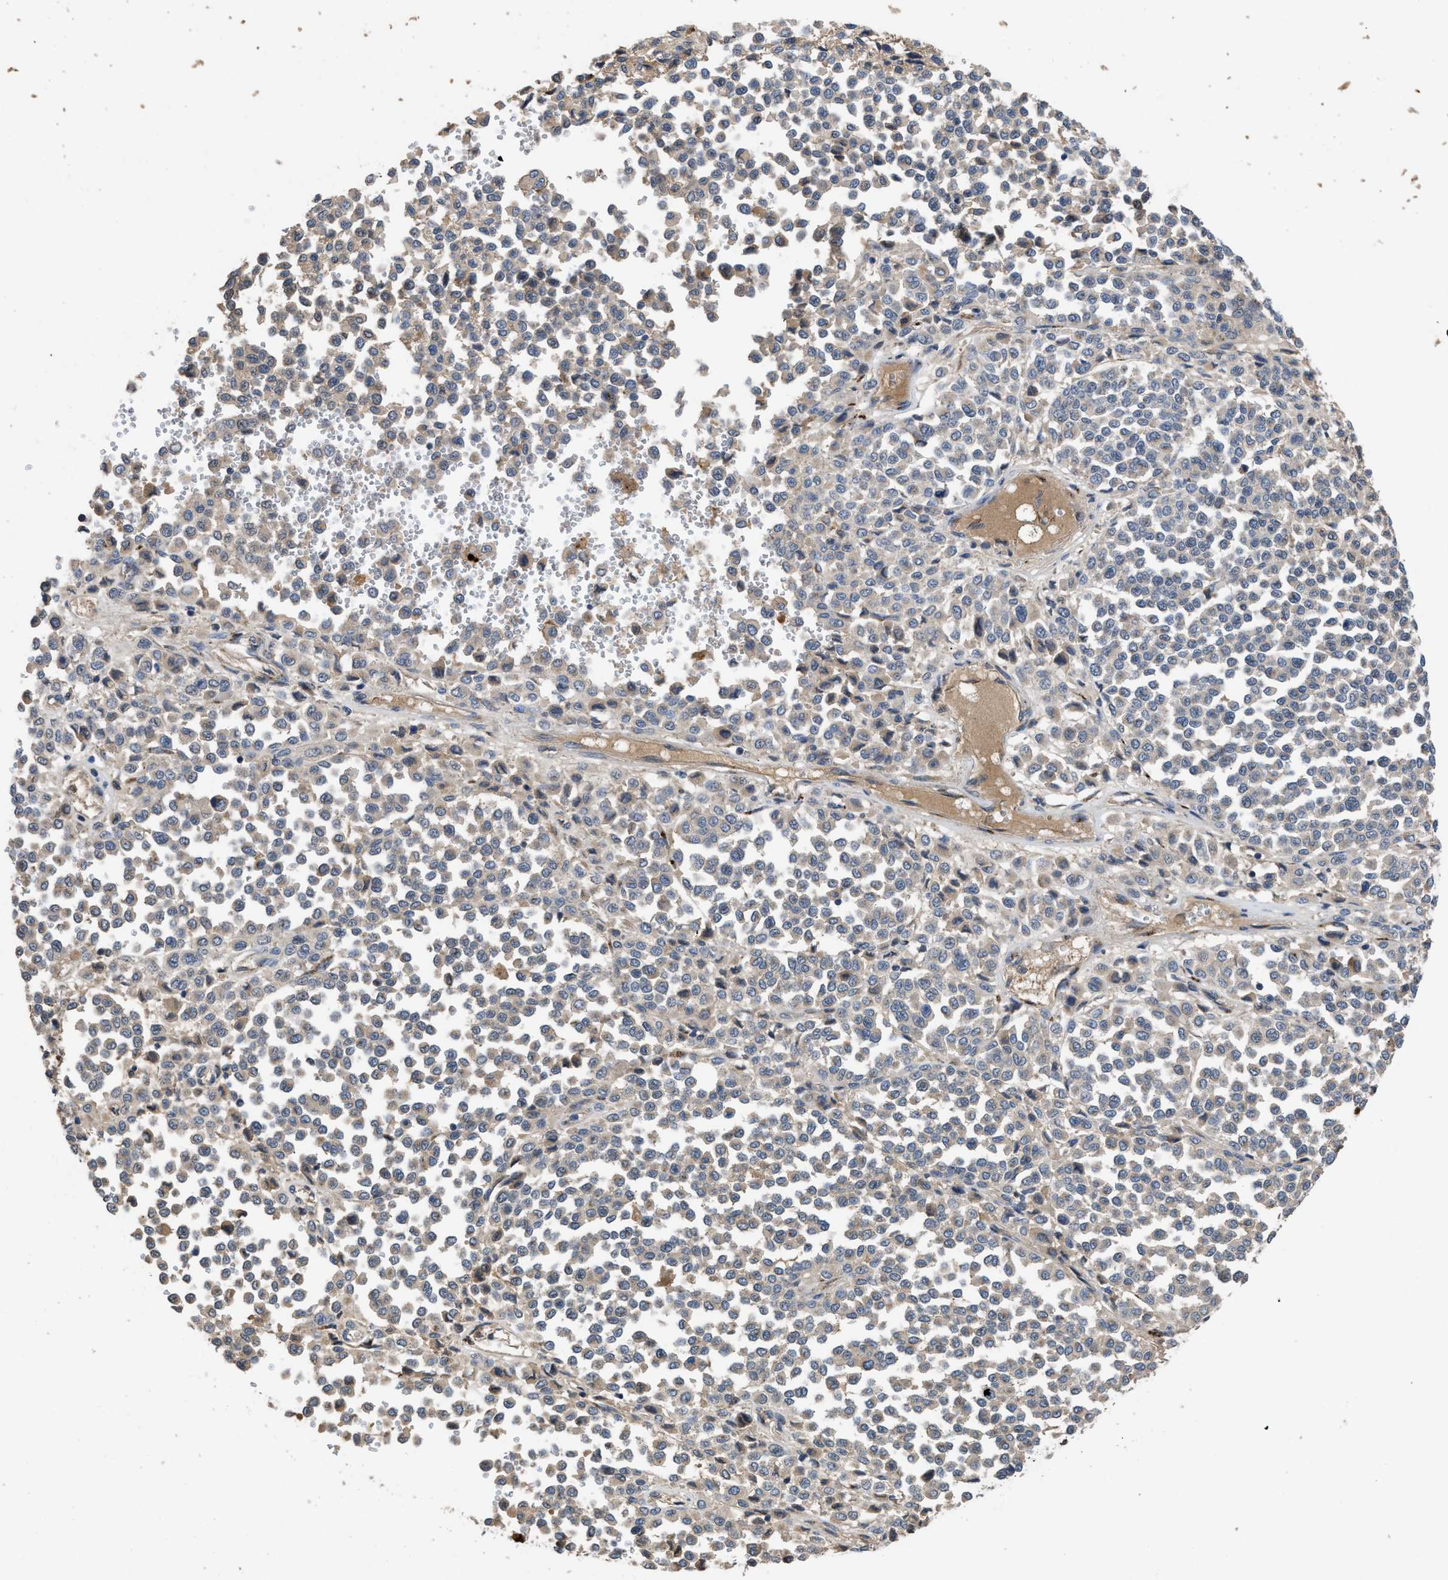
{"staining": {"intensity": "weak", "quantity": ">75%", "location": "cytoplasmic/membranous"}, "tissue": "melanoma", "cell_type": "Tumor cells", "image_type": "cancer", "snomed": [{"axis": "morphology", "description": "Malignant melanoma, Metastatic site"}, {"axis": "topography", "description": "Pancreas"}], "caption": "Immunohistochemical staining of malignant melanoma (metastatic site) displays low levels of weak cytoplasmic/membranous expression in about >75% of tumor cells.", "gene": "SIK2", "patient": {"sex": "female", "age": 30}}